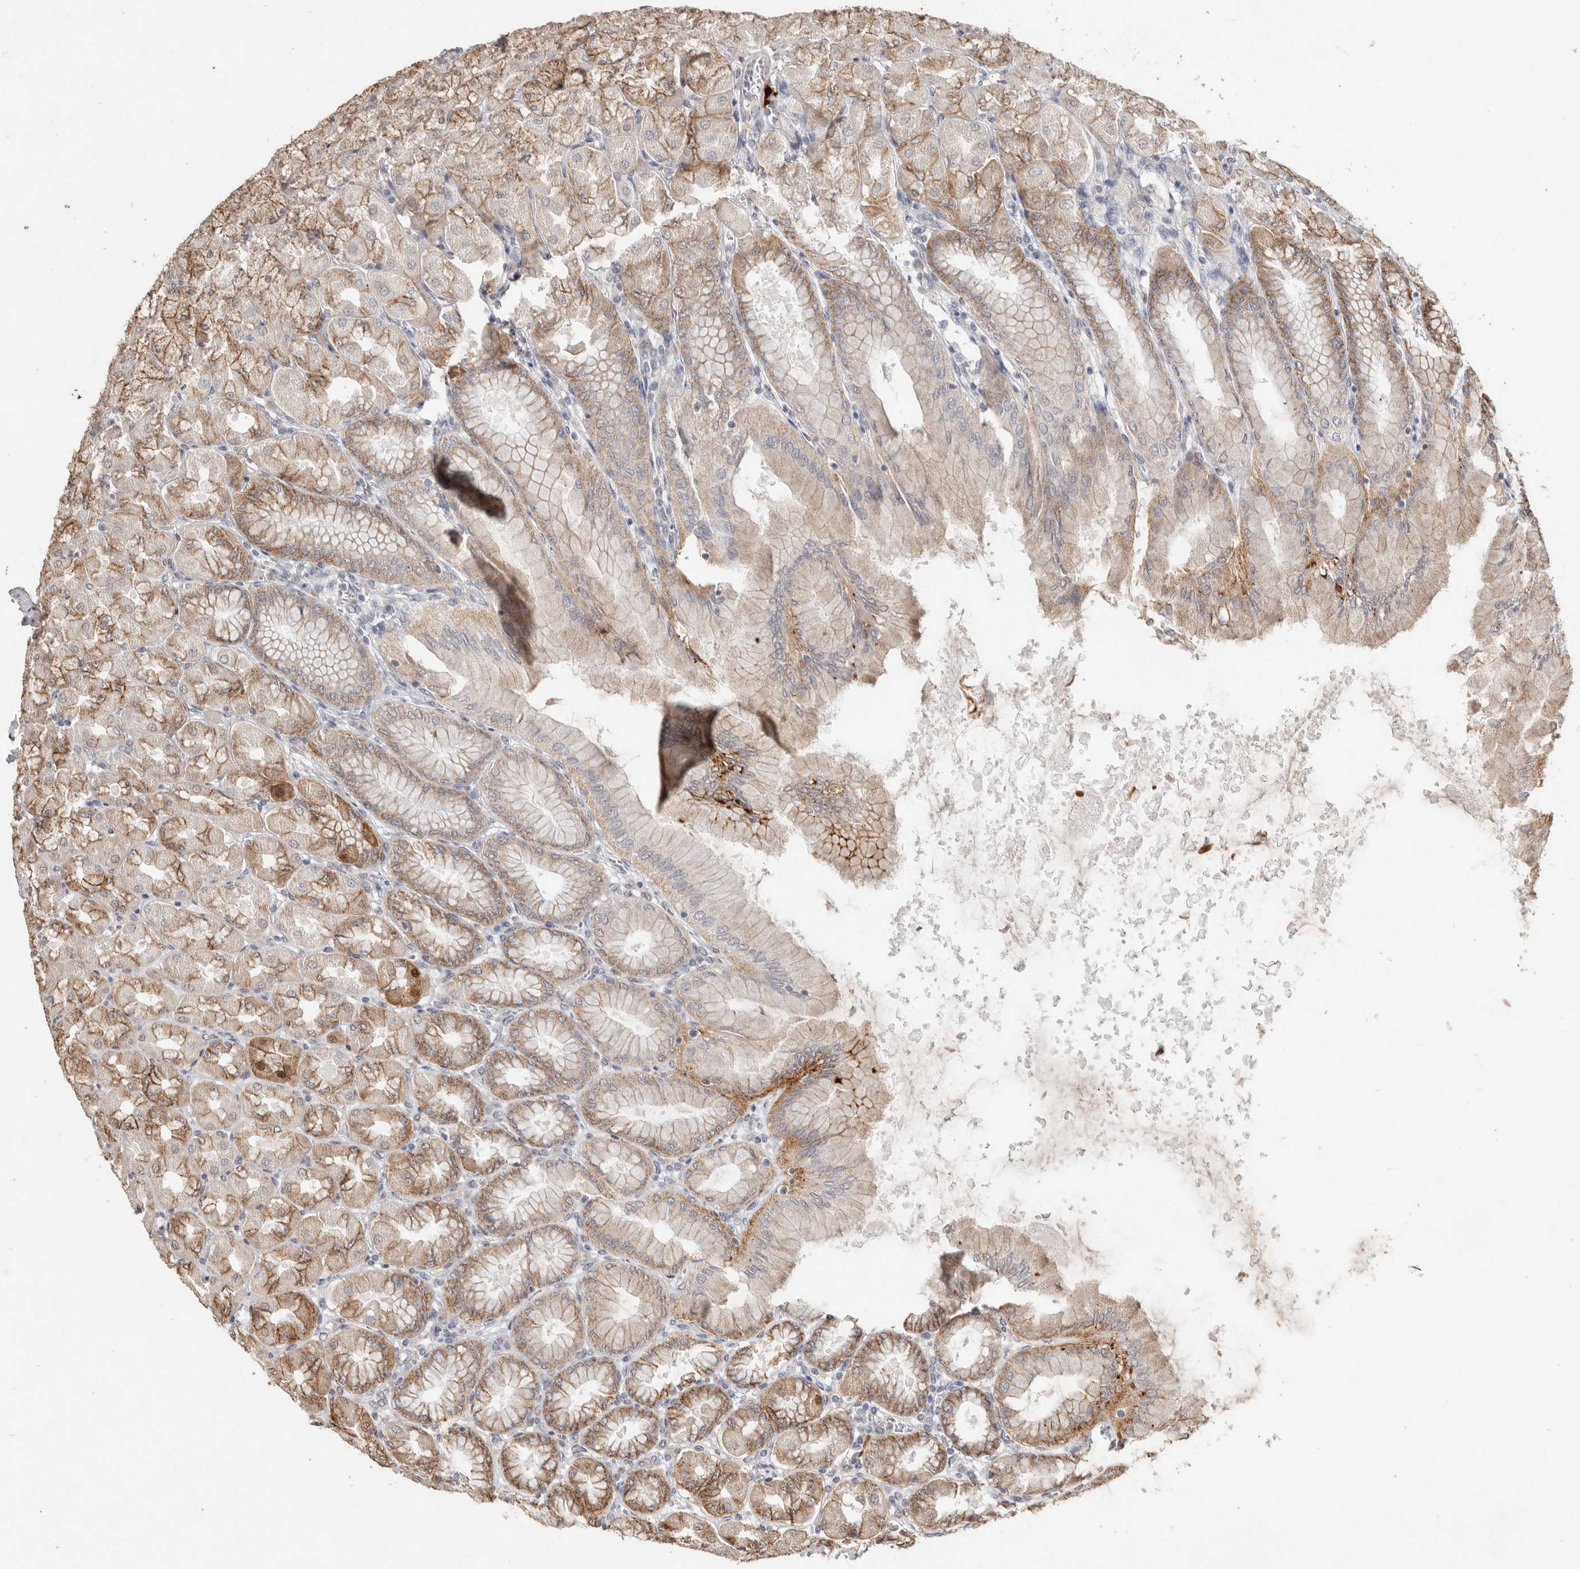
{"staining": {"intensity": "moderate", "quantity": "25%-75%", "location": "cytoplasmic/membranous"}, "tissue": "stomach", "cell_type": "Glandular cells", "image_type": "normal", "snomed": [{"axis": "morphology", "description": "Normal tissue, NOS"}, {"axis": "topography", "description": "Stomach, upper"}], "caption": "Immunohistochemical staining of unremarkable human stomach exhibits medium levels of moderate cytoplasmic/membranous positivity in approximately 25%-75% of glandular cells.", "gene": "FAM3A", "patient": {"sex": "female", "age": 56}}